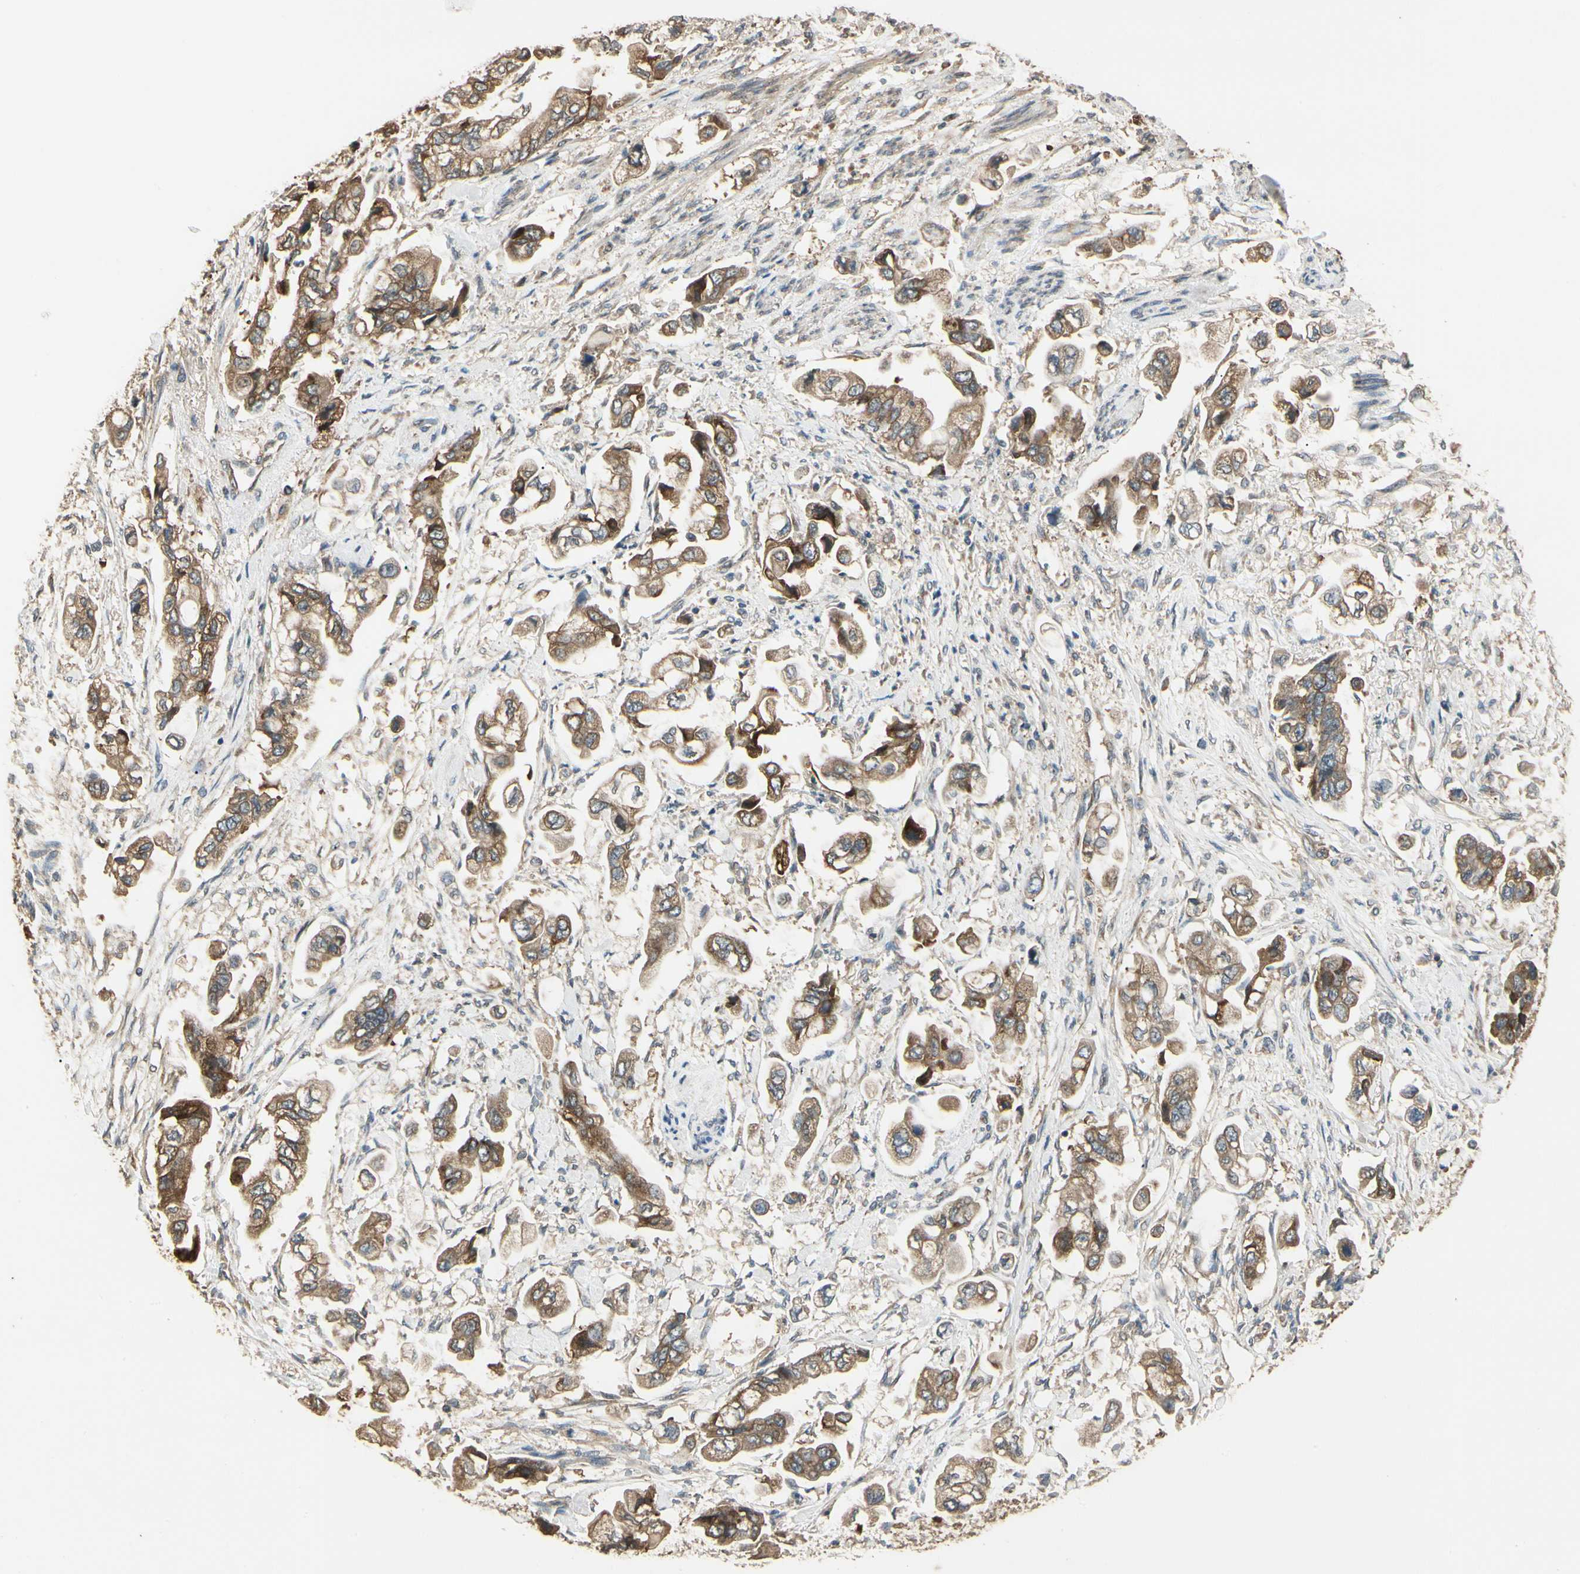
{"staining": {"intensity": "moderate", "quantity": ">75%", "location": "cytoplasmic/membranous"}, "tissue": "stomach cancer", "cell_type": "Tumor cells", "image_type": "cancer", "snomed": [{"axis": "morphology", "description": "Adenocarcinoma, NOS"}, {"axis": "topography", "description": "Stomach"}], "caption": "Adenocarcinoma (stomach) tissue displays moderate cytoplasmic/membranous positivity in about >75% of tumor cells, visualized by immunohistochemistry.", "gene": "CCT7", "patient": {"sex": "male", "age": 62}}